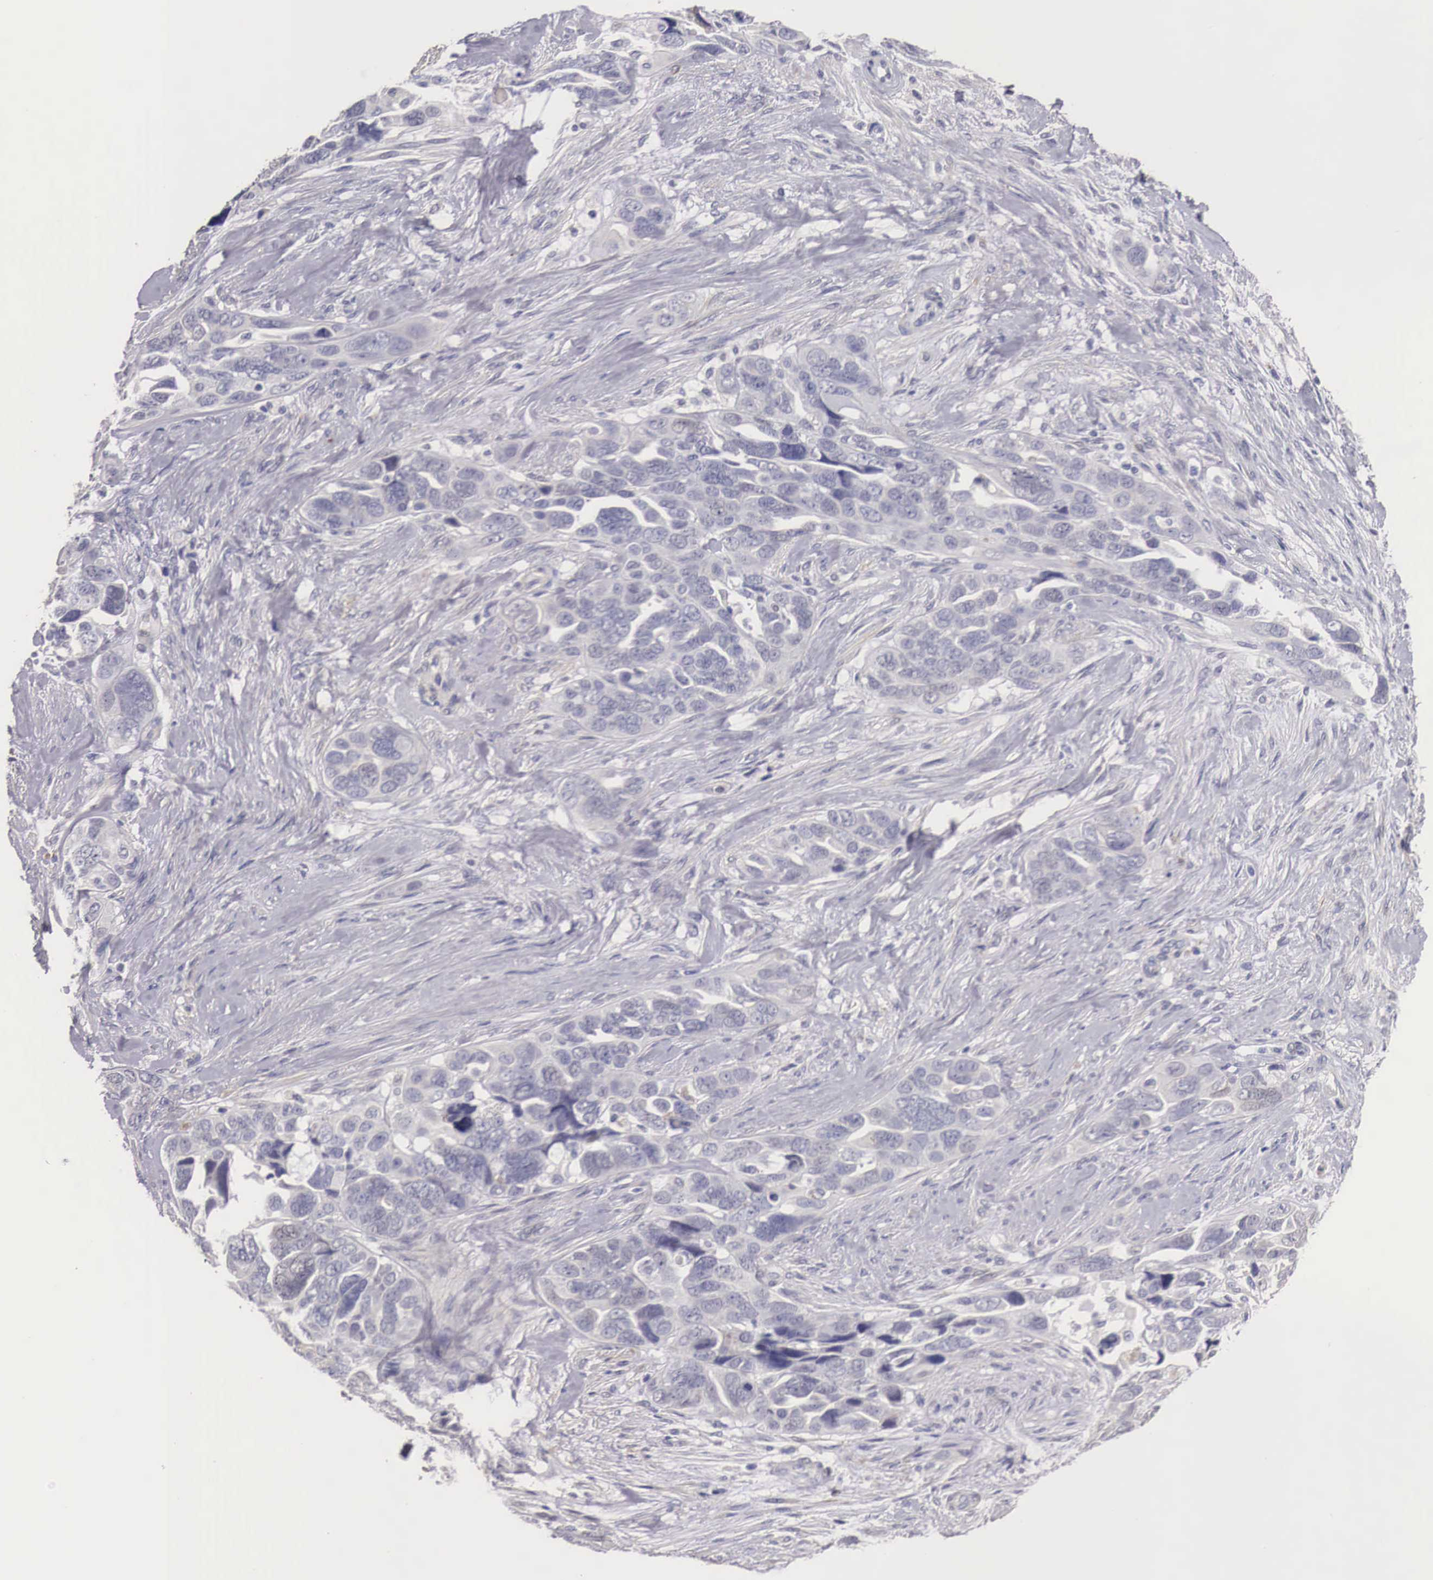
{"staining": {"intensity": "negative", "quantity": "none", "location": "none"}, "tissue": "ovarian cancer", "cell_type": "Tumor cells", "image_type": "cancer", "snomed": [{"axis": "morphology", "description": "Cystadenocarcinoma, serous, NOS"}, {"axis": "topography", "description": "Ovary"}], "caption": "High magnification brightfield microscopy of serous cystadenocarcinoma (ovarian) stained with DAB (3,3'-diaminobenzidine) (brown) and counterstained with hematoxylin (blue): tumor cells show no significant expression.", "gene": "ENOX2", "patient": {"sex": "female", "age": 63}}